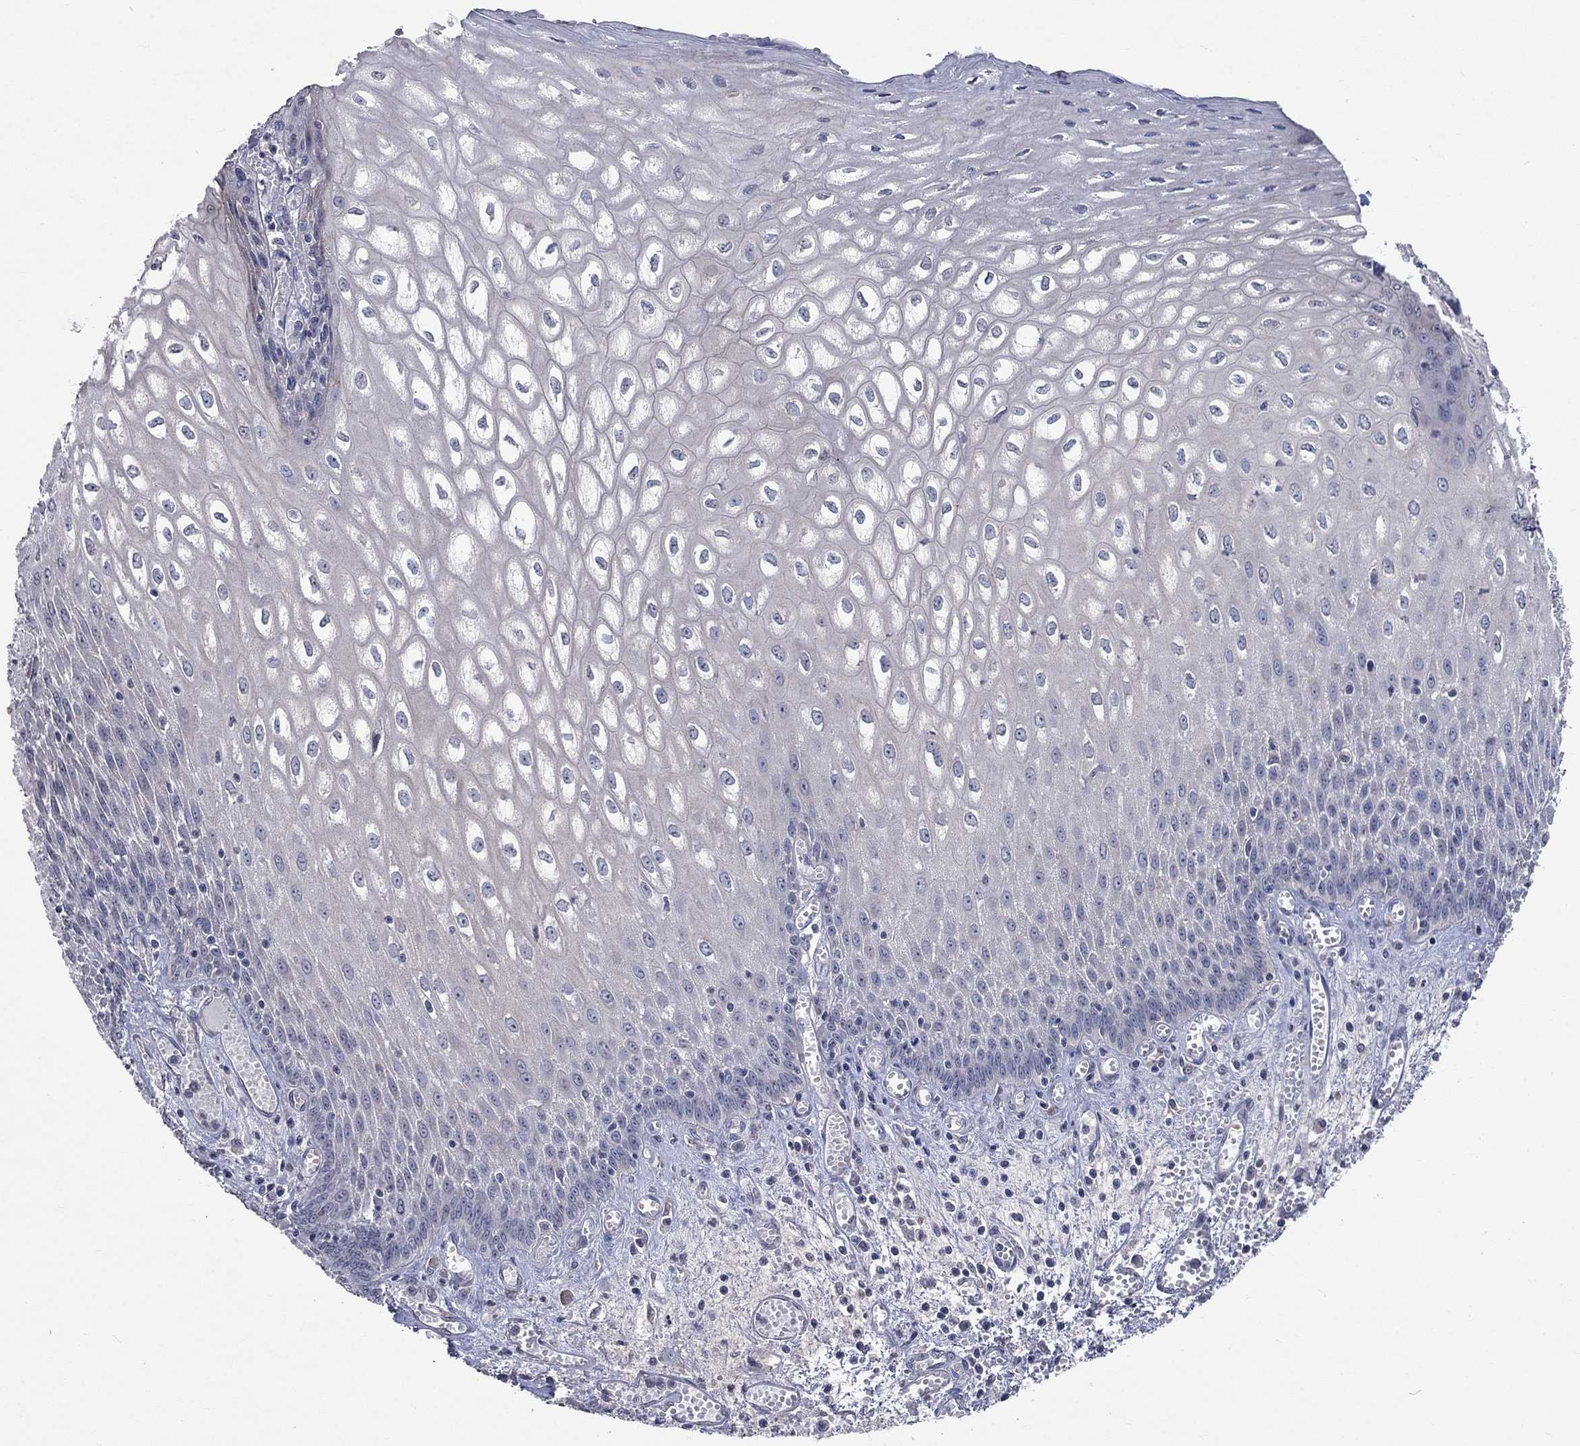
{"staining": {"intensity": "negative", "quantity": "none", "location": "none"}, "tissue": "esophagus", "cell_type": "Squamous epithelial cells", "image_type": "normal", "snomed": [{"axis": "morphology", "description": "Normal tissue, NOS"}, {"axis": "topography", "description": "Esophagus"}], "caption": "Esophagus stained for a protein using immunohistochemistry demonstrates no expression squamous epithelial cells.", "gene": "TMEM169", "patient": {"sex": "male", "age": 58}}